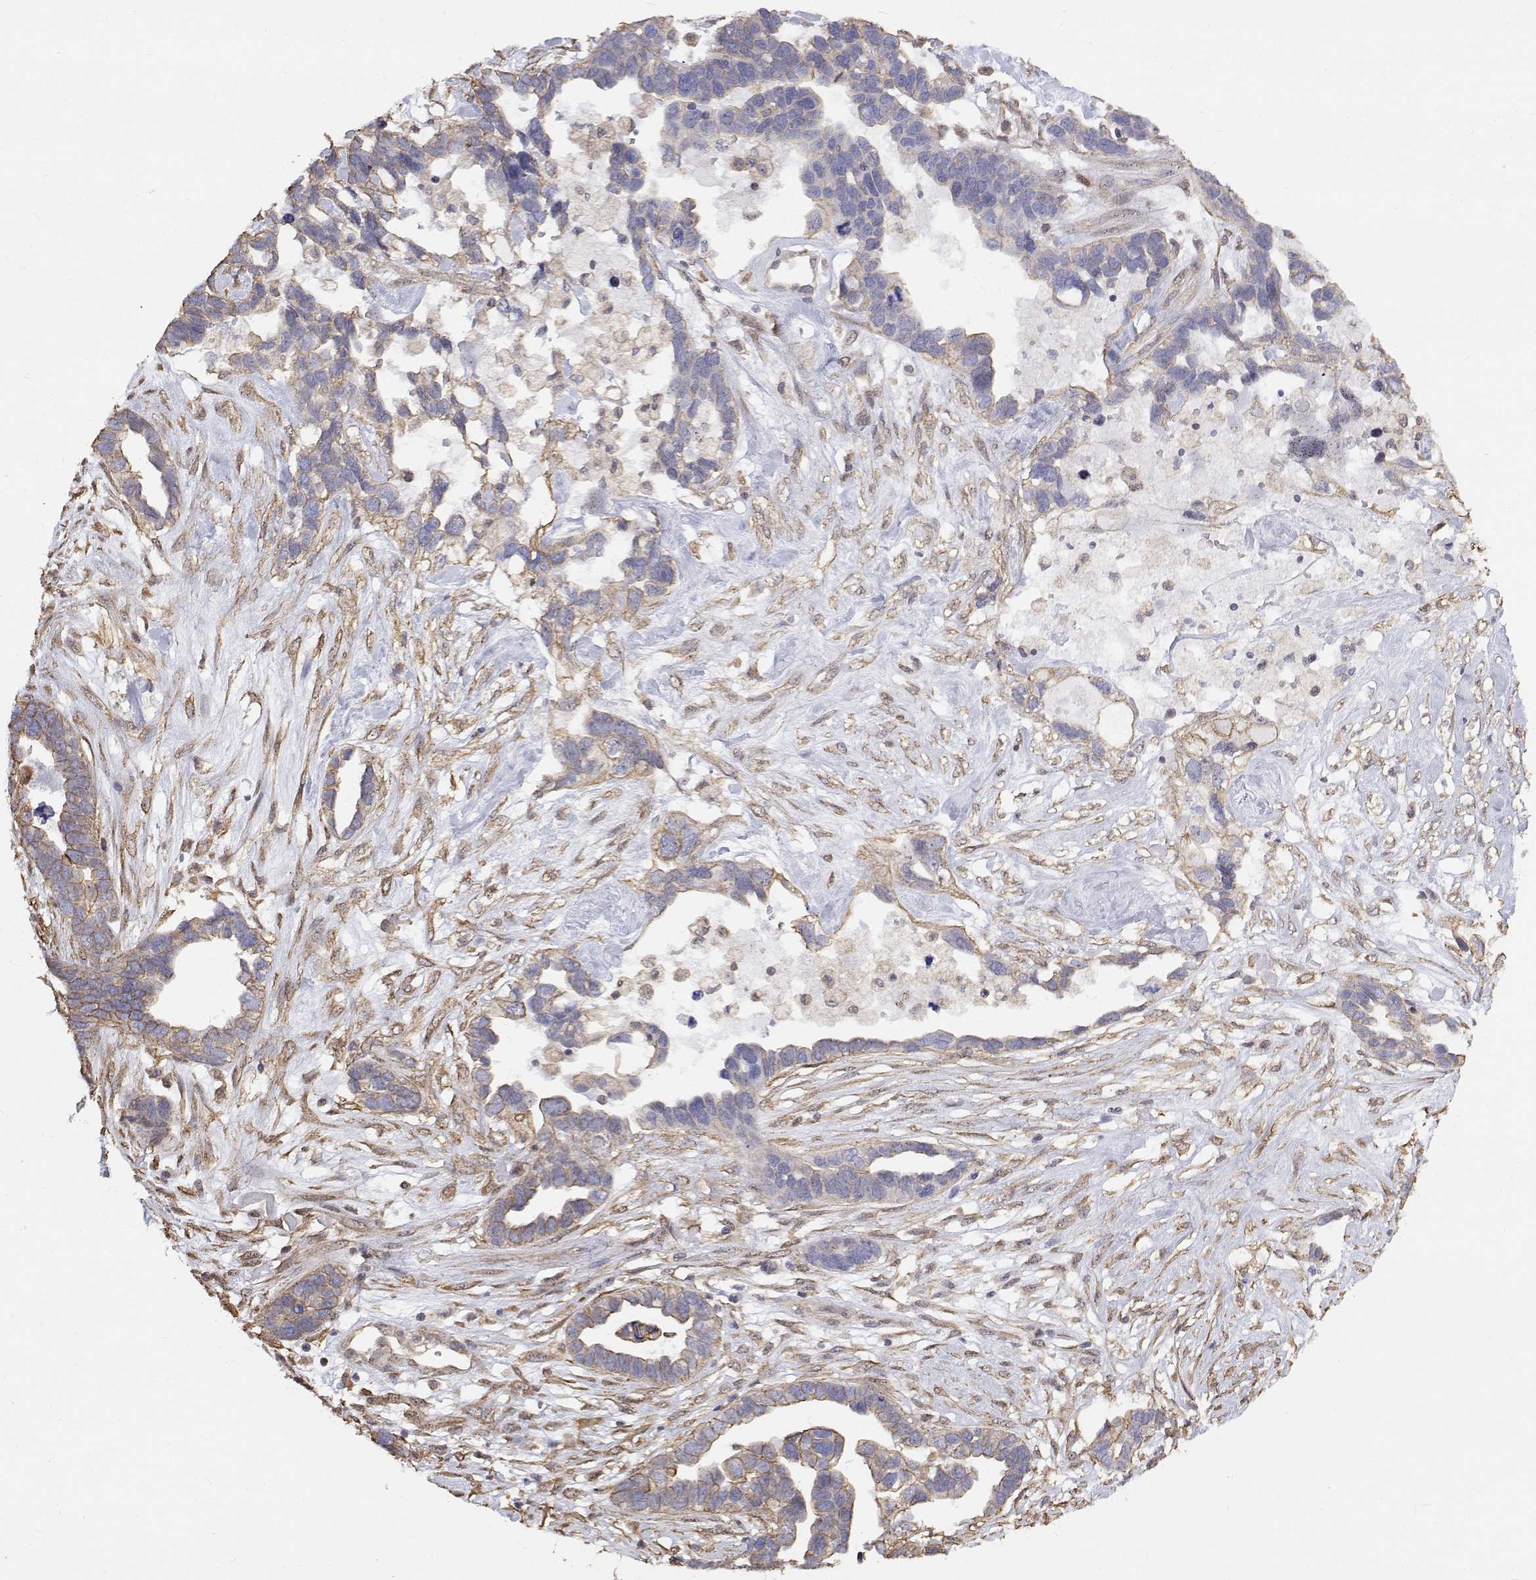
{"staining": {"intensity": "weak", "quantity": "<25%", "location": "cytoplasmic/membranous"}, "tissue": "ovarian cancer", "cell_type": "Tumor cells", "image_type": "cancer", "snomed": [{"axis": "morphology", "description": "Cystadenocarcinoma, serous, NOS"}, {"axis": "topography", "description": "Ovary"}], "caption": "There is no significant staining in tumor cells of ovarian cancer.", "gene": "GSDMA", "patient": {"sex": "female", "age": 54}}